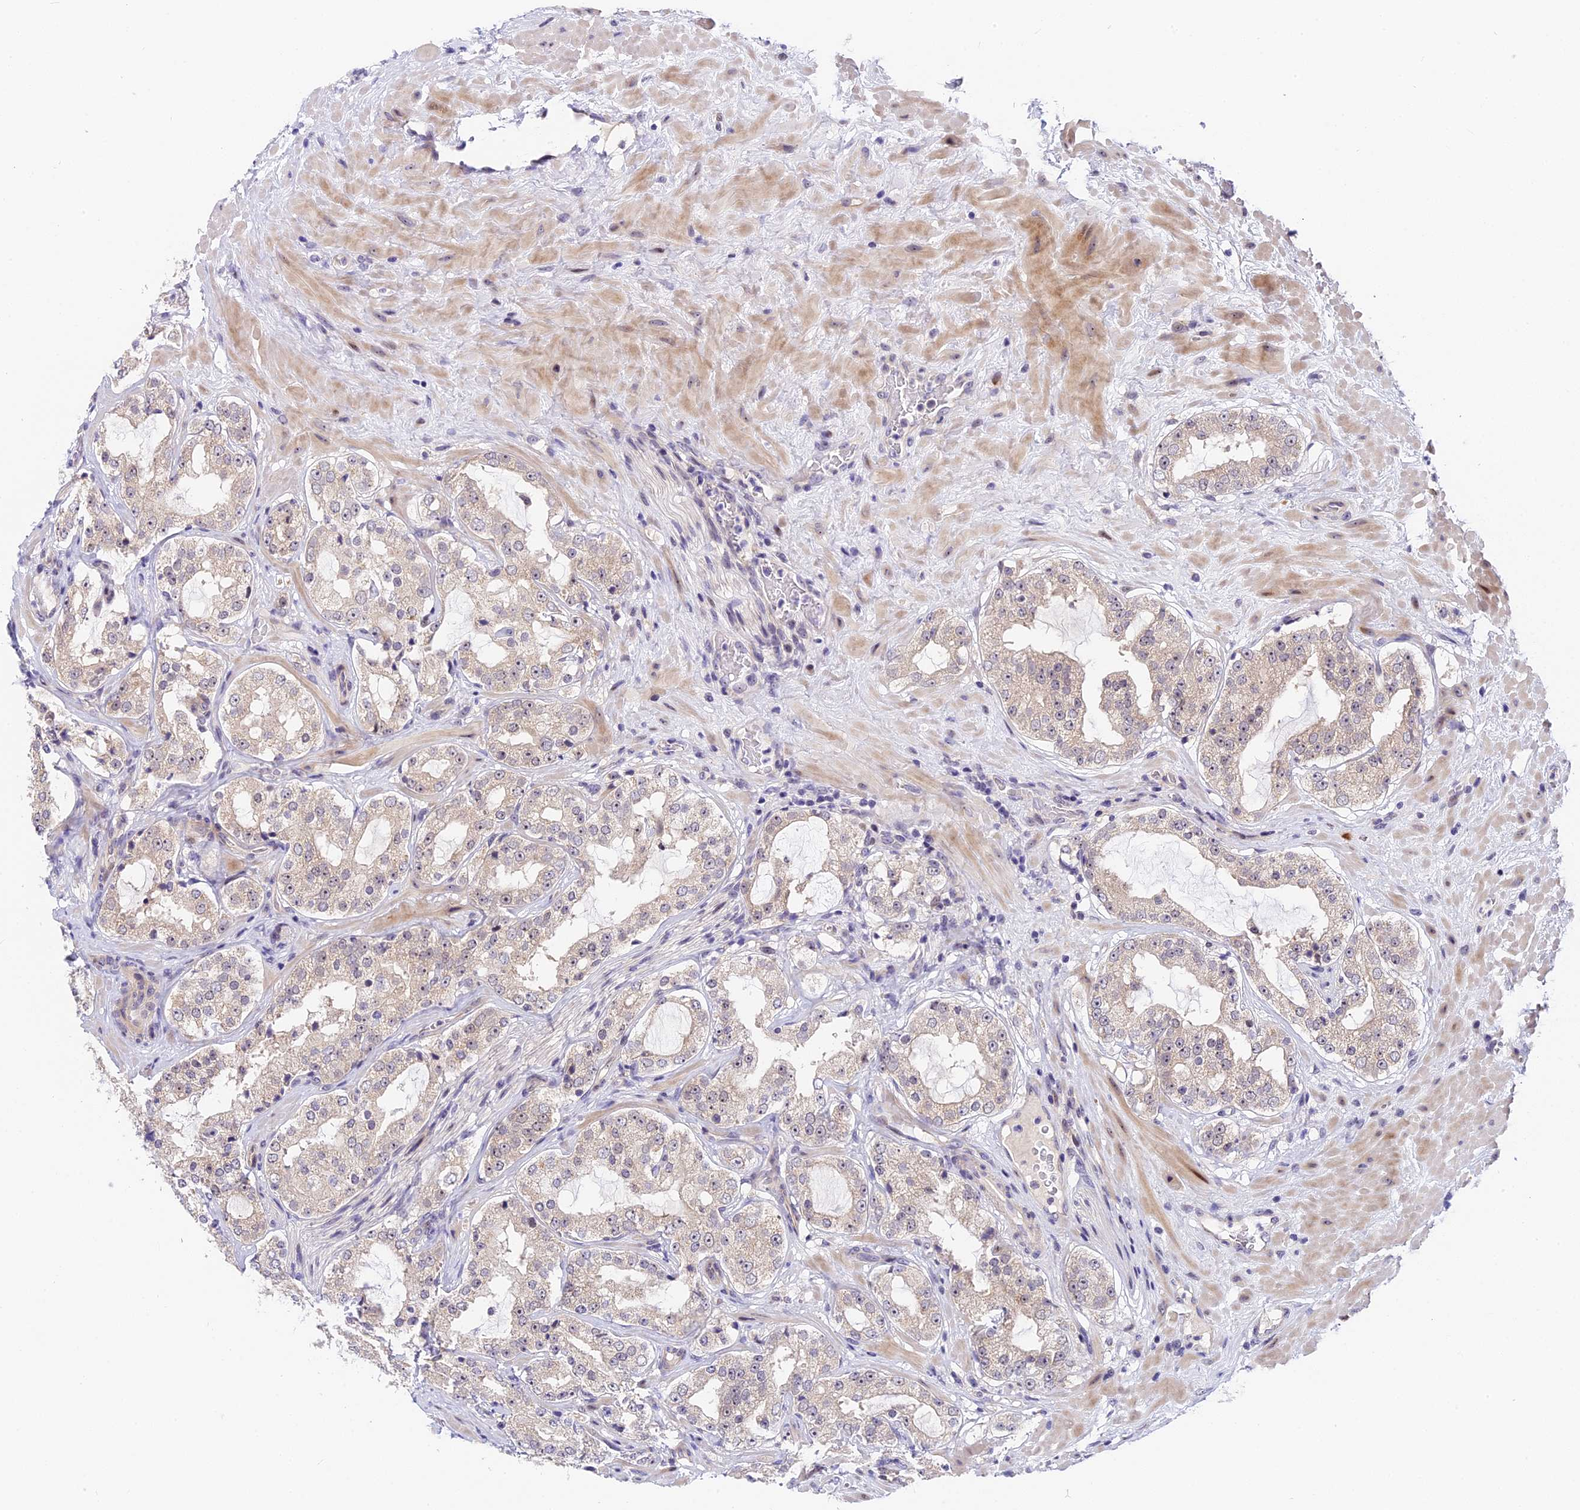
{"staining": {"intensity": "negative", "quantity": "none", "location": "none"}, "tissue": "prostate cancer", "cell_type": "Tumor cells", "image_type": "cancer", "snomed": [{"axis": "morphology", "description": "Adenocarcinoma, High grade"}, {"axis": "topography", "description": "Prostate"}], "caption": "Immunohistochemistry of adenocarcinoma (high-grade) (prostate) reveals no staining in tumor cells.", "gene": "MIDN", "patient": {"sex": "male", "age": 64}}